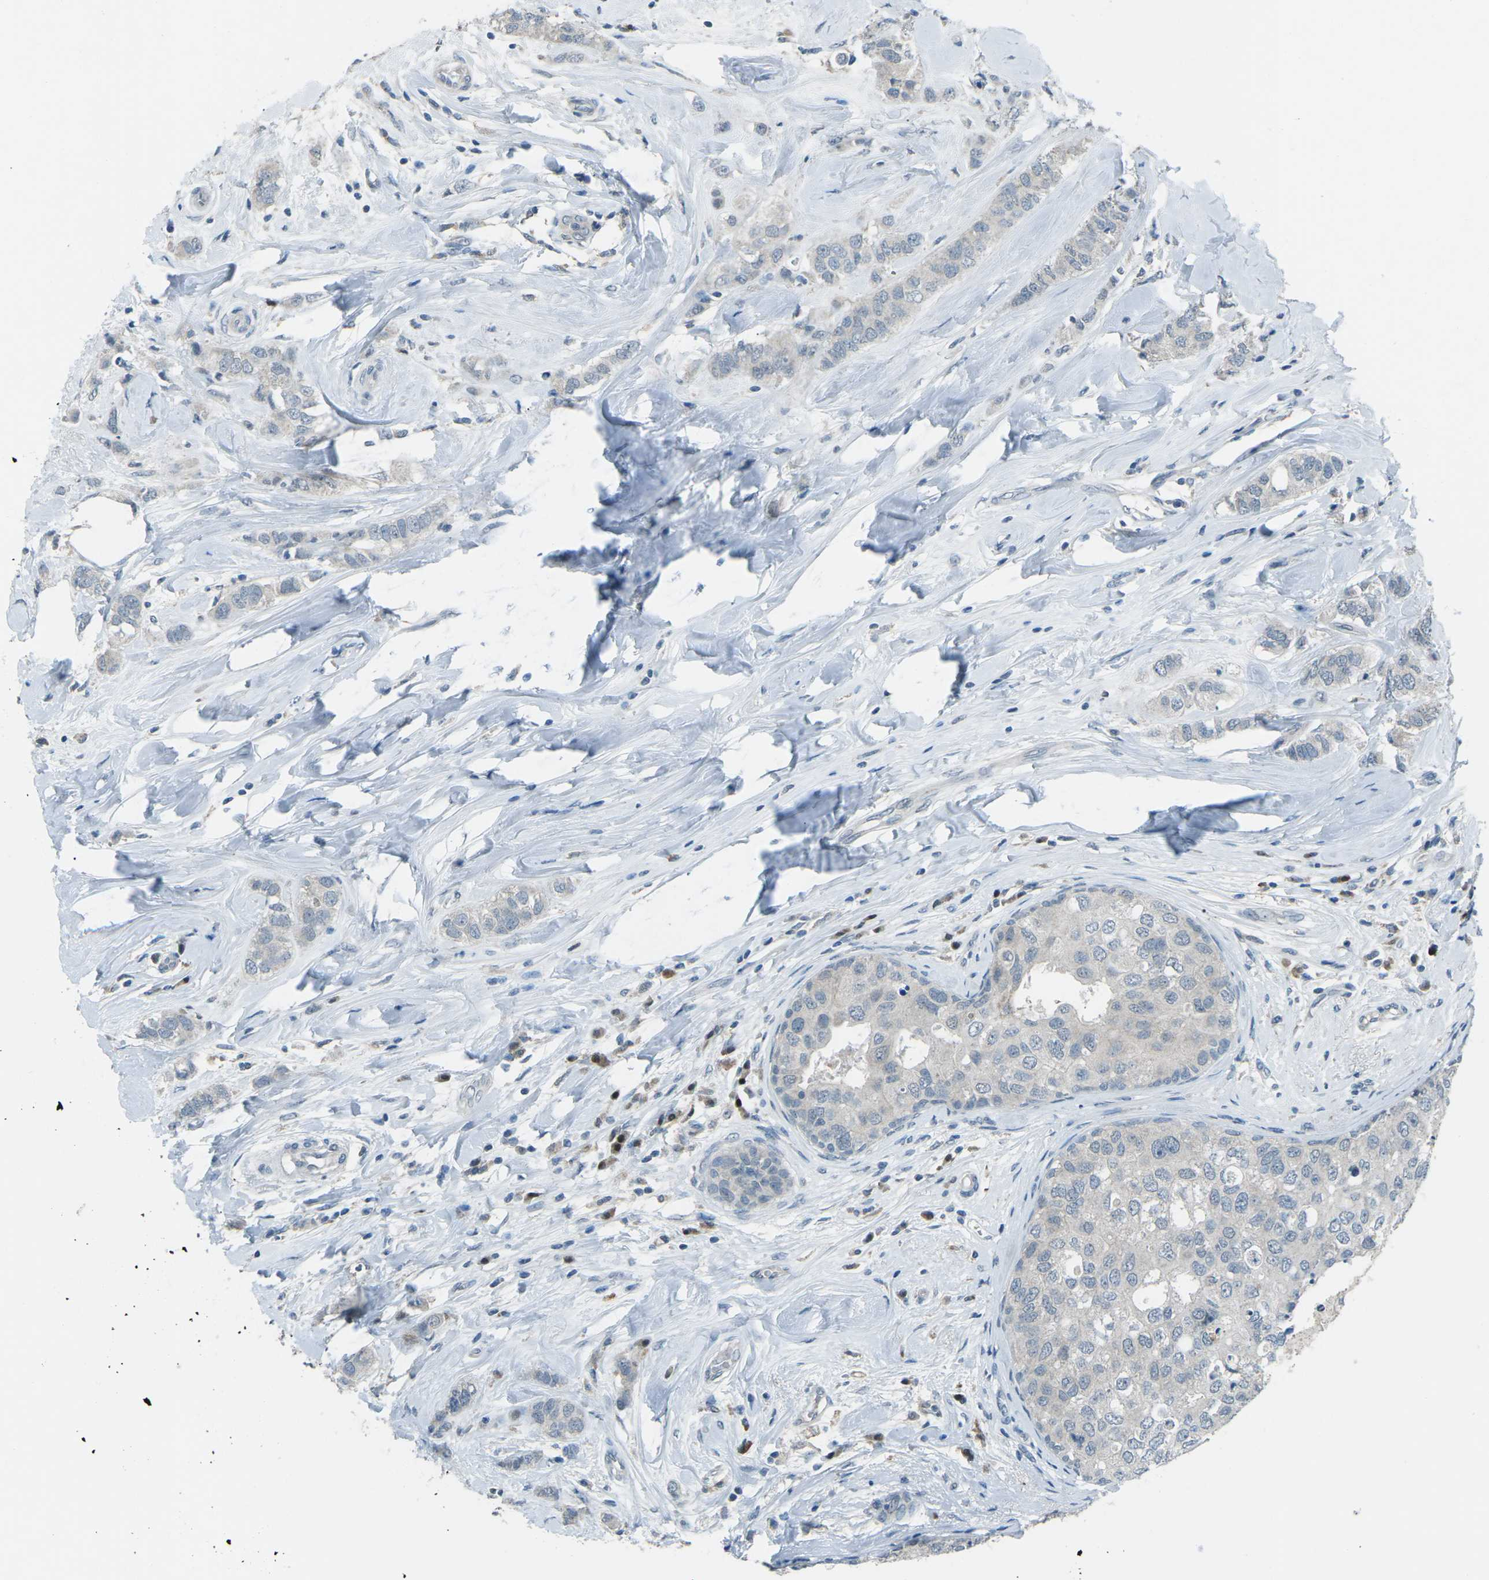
{"staining": {"intensity": "negative", "quantity": "none", "location": "none"}, "tissue": "breast cancer", "cell_type": "Tumor cells", "image_type": "cancer", "snomed": [{"axis": "morphology", "description": "Duct carcinoma"}, {"axis": "topography", "description": "Breast"}], "caption": "DAB immunohistochemical staining of human breast infiltrating ductal carcinoma demonstrates no significant positivity in tumor cells. (DAB (3,3'-diaminobenzidine) IHC with hematoxylin counter stain).", "gene": "PRKCA", "patient": {"sex": "female", "age": 50}}